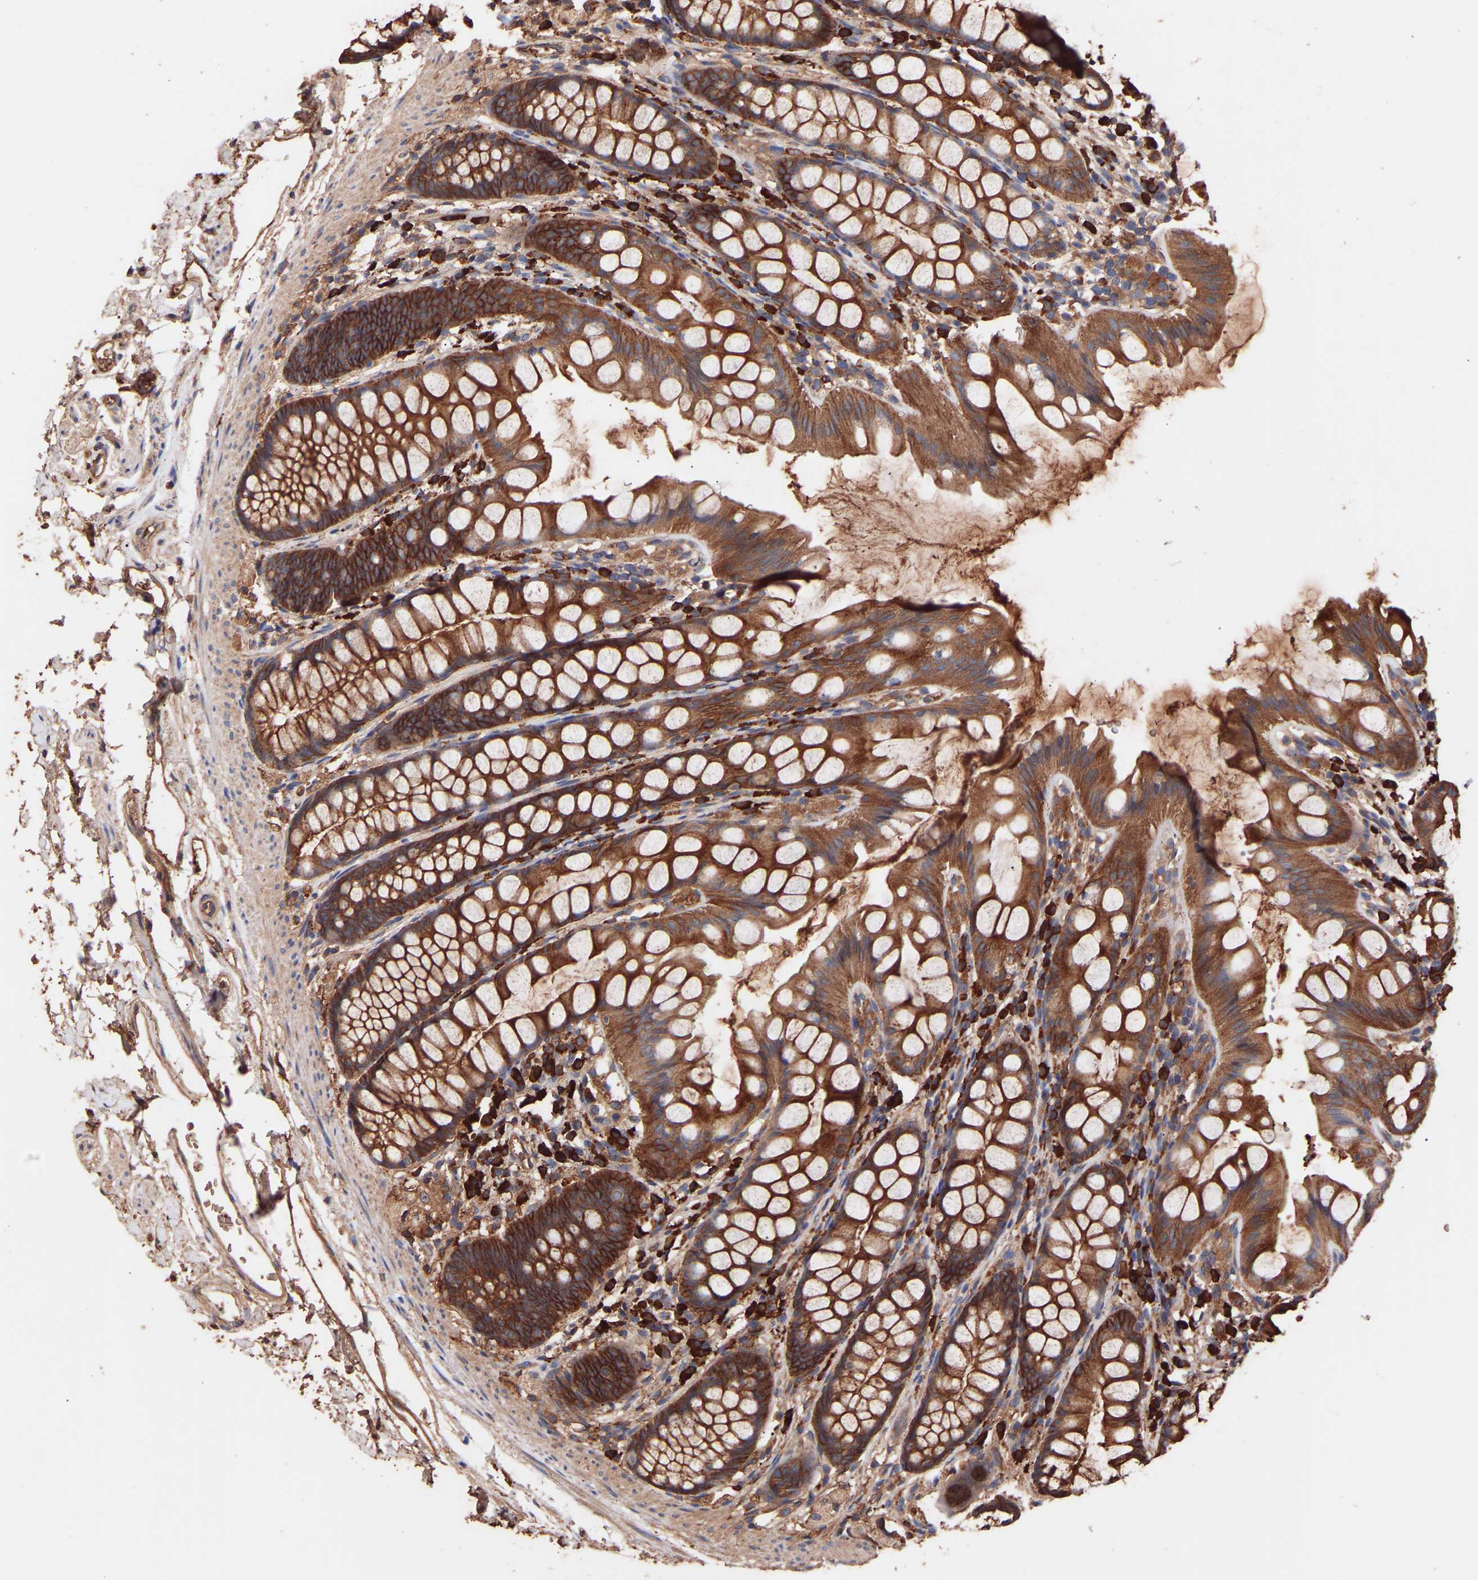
{"staining": {"intensity": "strong", "quantity": ">75%", "location": "cytoplasmic/membranous"}, "tissue": "rectum", "cell_type": "Glandular cells", "image_type": "normal", "snomed": [{"axis": "morphology", "description": "Normal tissue, NOS"}, {"axis": "topography", "description": "Rectum"}], "caption": "Protein expression analysis of benign human rectum reveals strong cytoplasmic/membranous positivity in approximately >75% of glandular cells. (DAB = brown stain, brightfield microscopy at high magnification).", "gene": "TMEM268", "patient": {"sex": "female", "age": 65}}